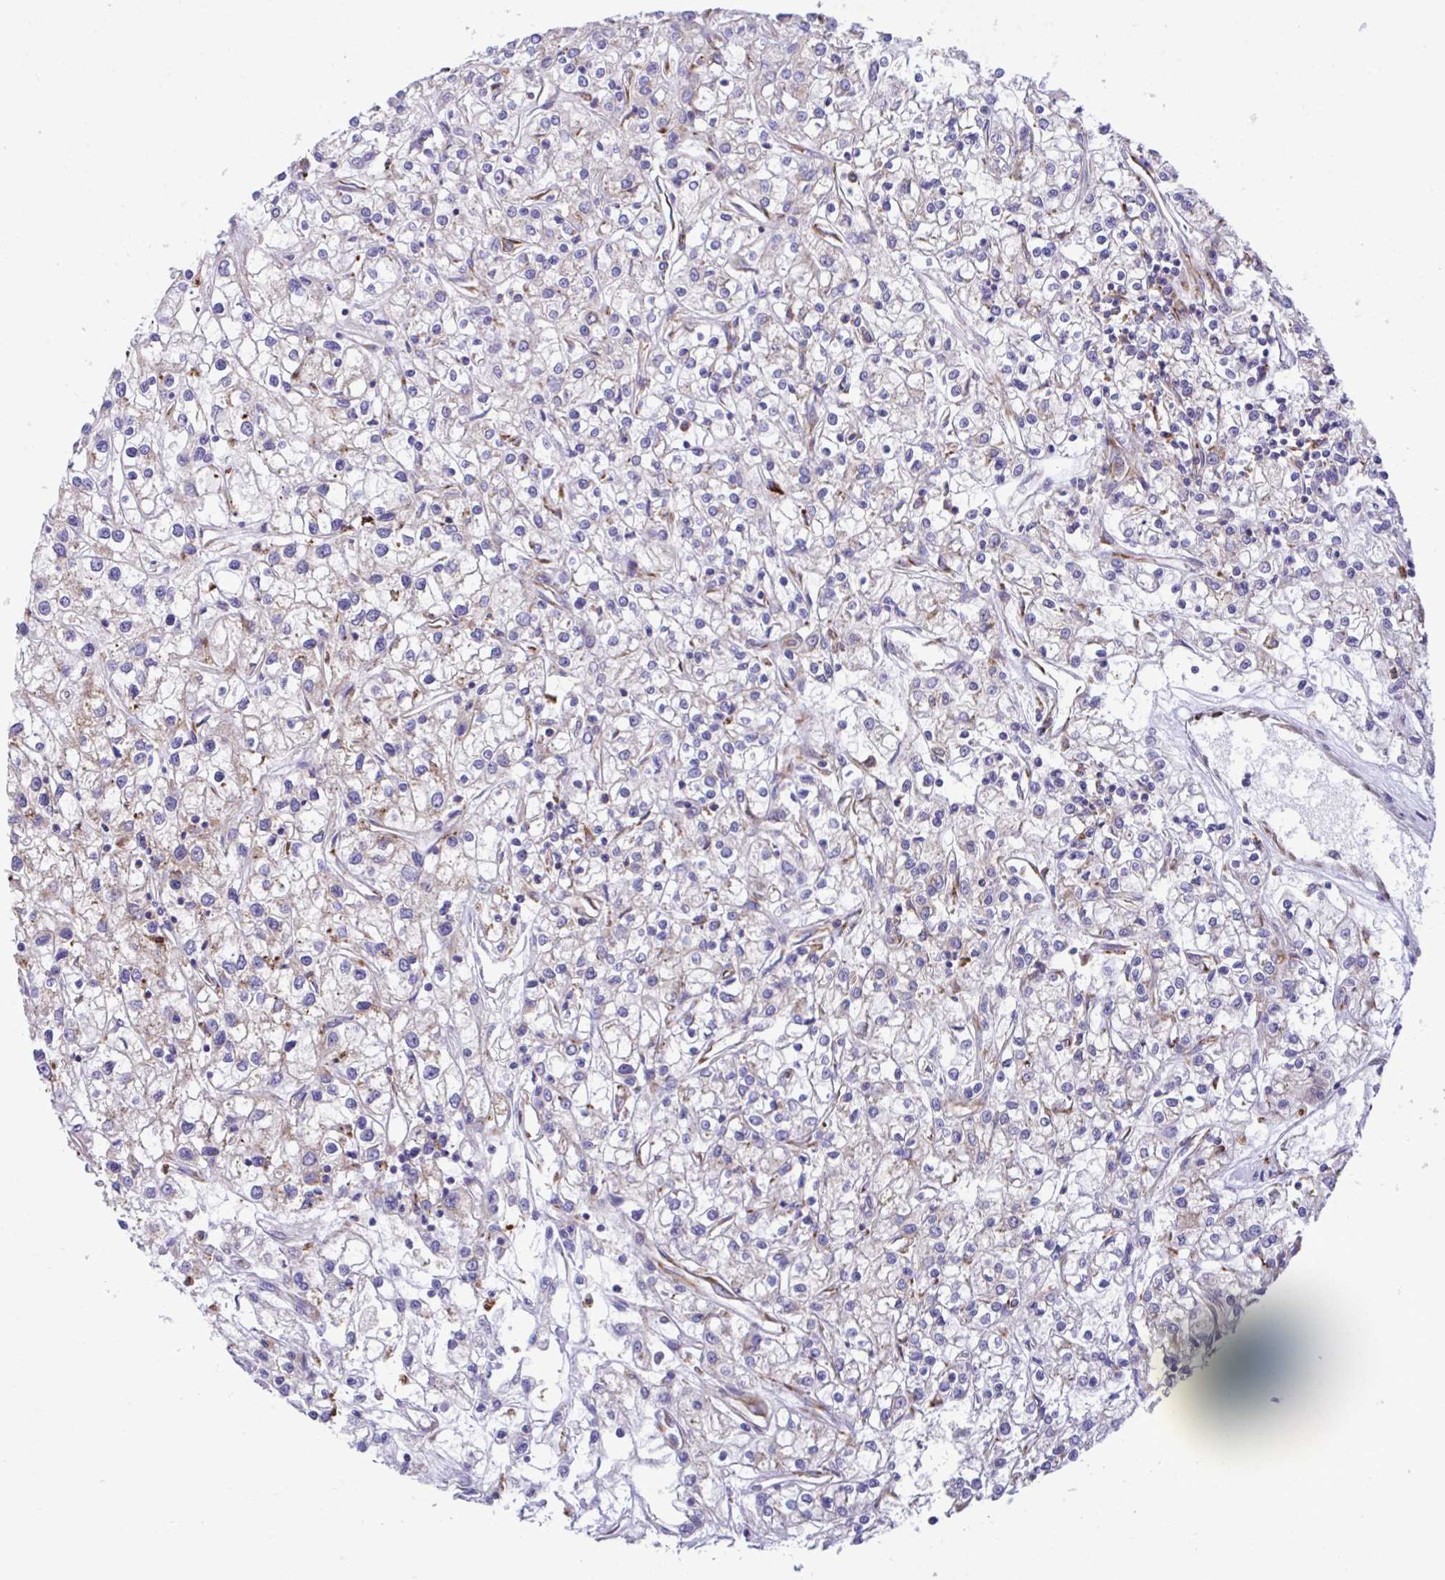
{"staining": {"intensity": "negative", "quantity": "none", "location": "none"}, "tissue": "renal cancer", "cell_type": "Tumor cells", "image_type": "cancer", "snomed": [{"axis": "morphology", "description": "Adenocarcinoma, NOS"}, {"axis": "topography", "description": "Kidney"}], "caption": "Tumor cells are negative for brown protein staining in renal adenocarcinoma.", "gene": "RPS15", "patient": {"sex": "female", "age": 59}}